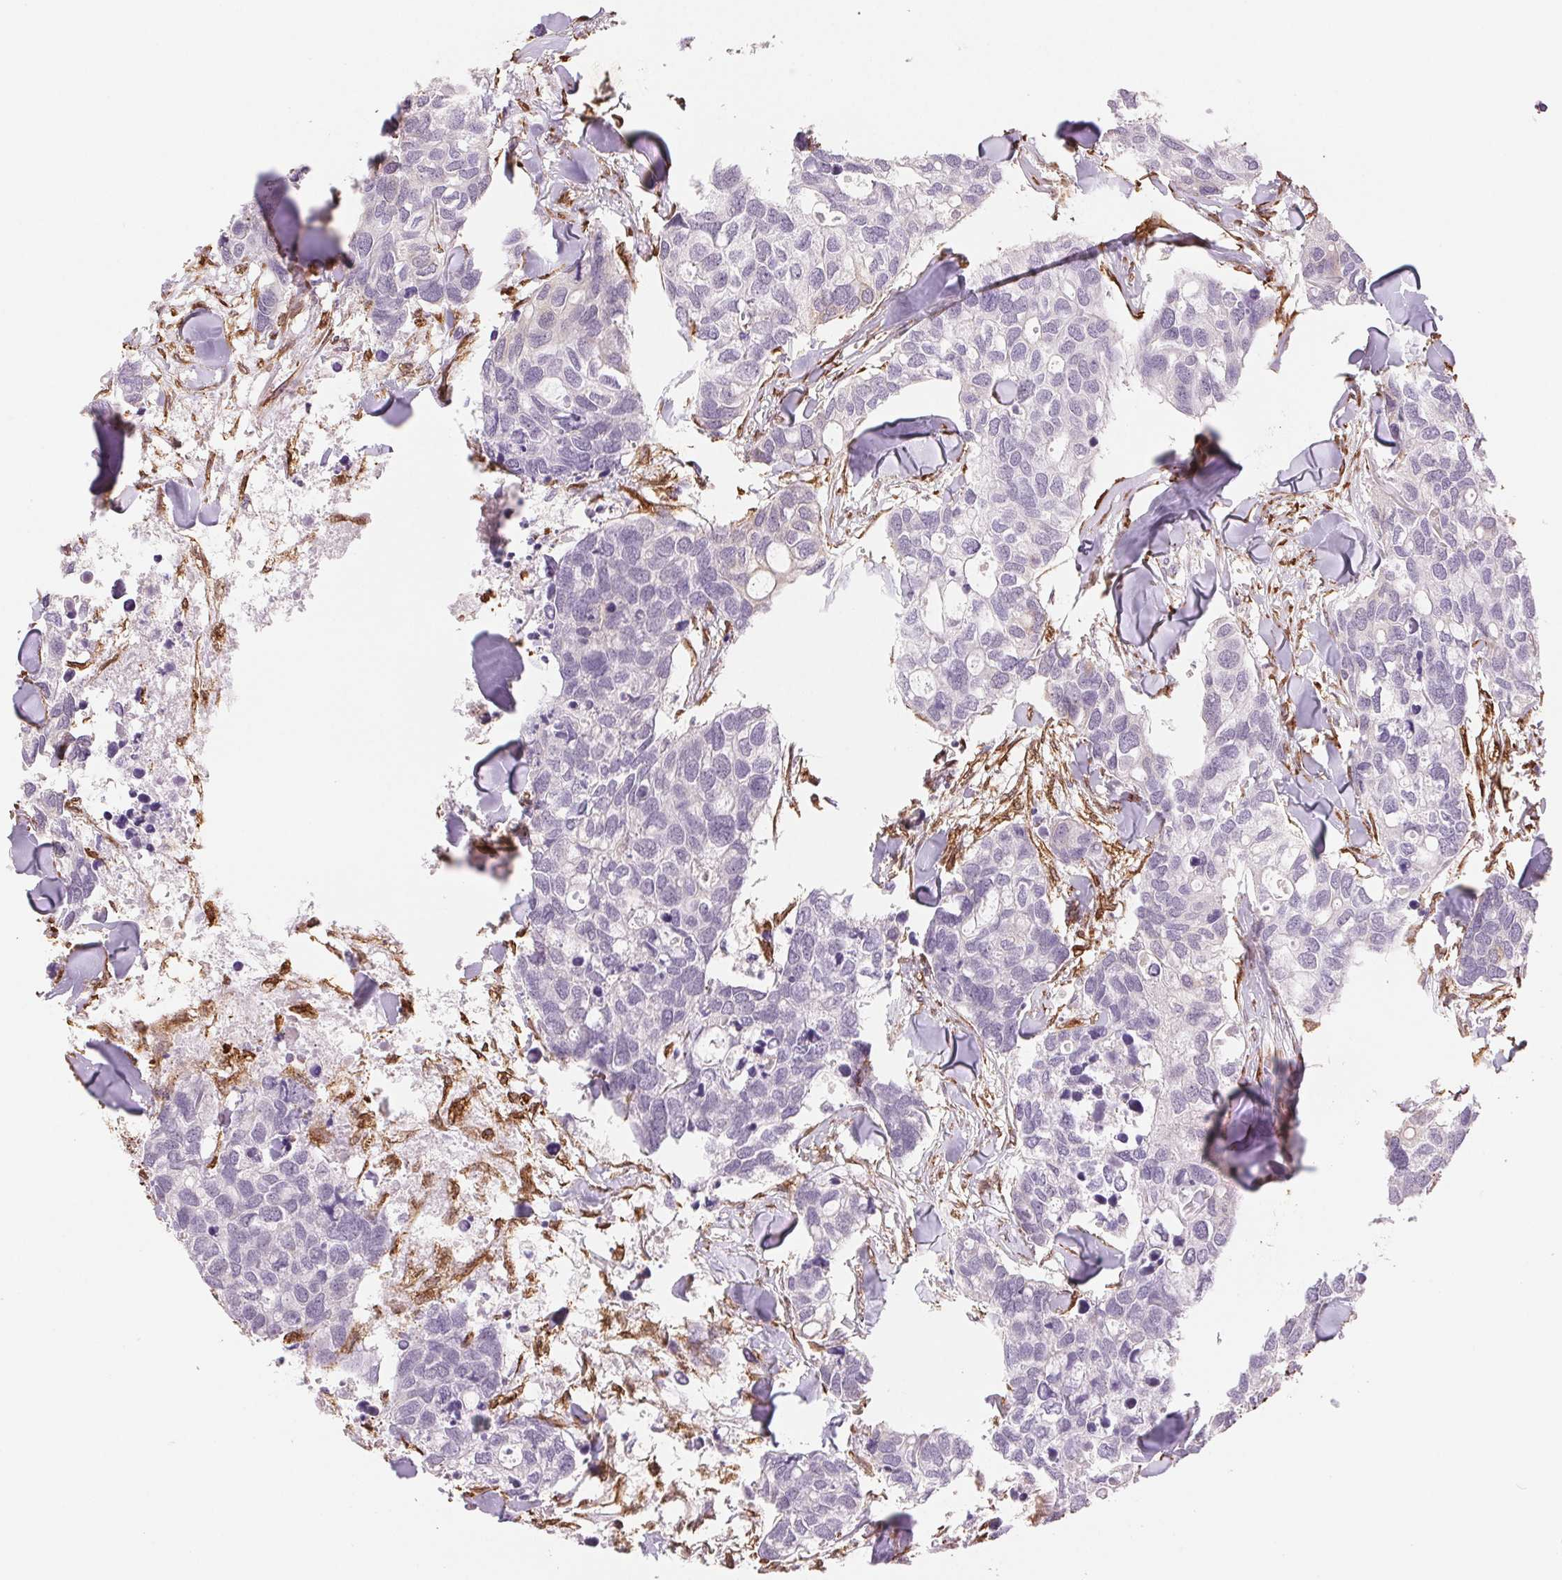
{"staining": {"intensity": "negative", "quantity": "none", "location": "none"}, "tissue": "breast cancer", "cell_type": "Tumor cells", "image_type": "cancer", "snomed": [{"axis": "morphology", "description": "Duct carcinoma"}, {"axis": "topography", "description": "Breast"}], "caption": "Immunohistochemistry (IHC) of human breast invasive ductal carcinoma exhibits no positivity in tumor cells.", "gene": "FKBP10", "patient": {"sex": "female", "age": 83}}